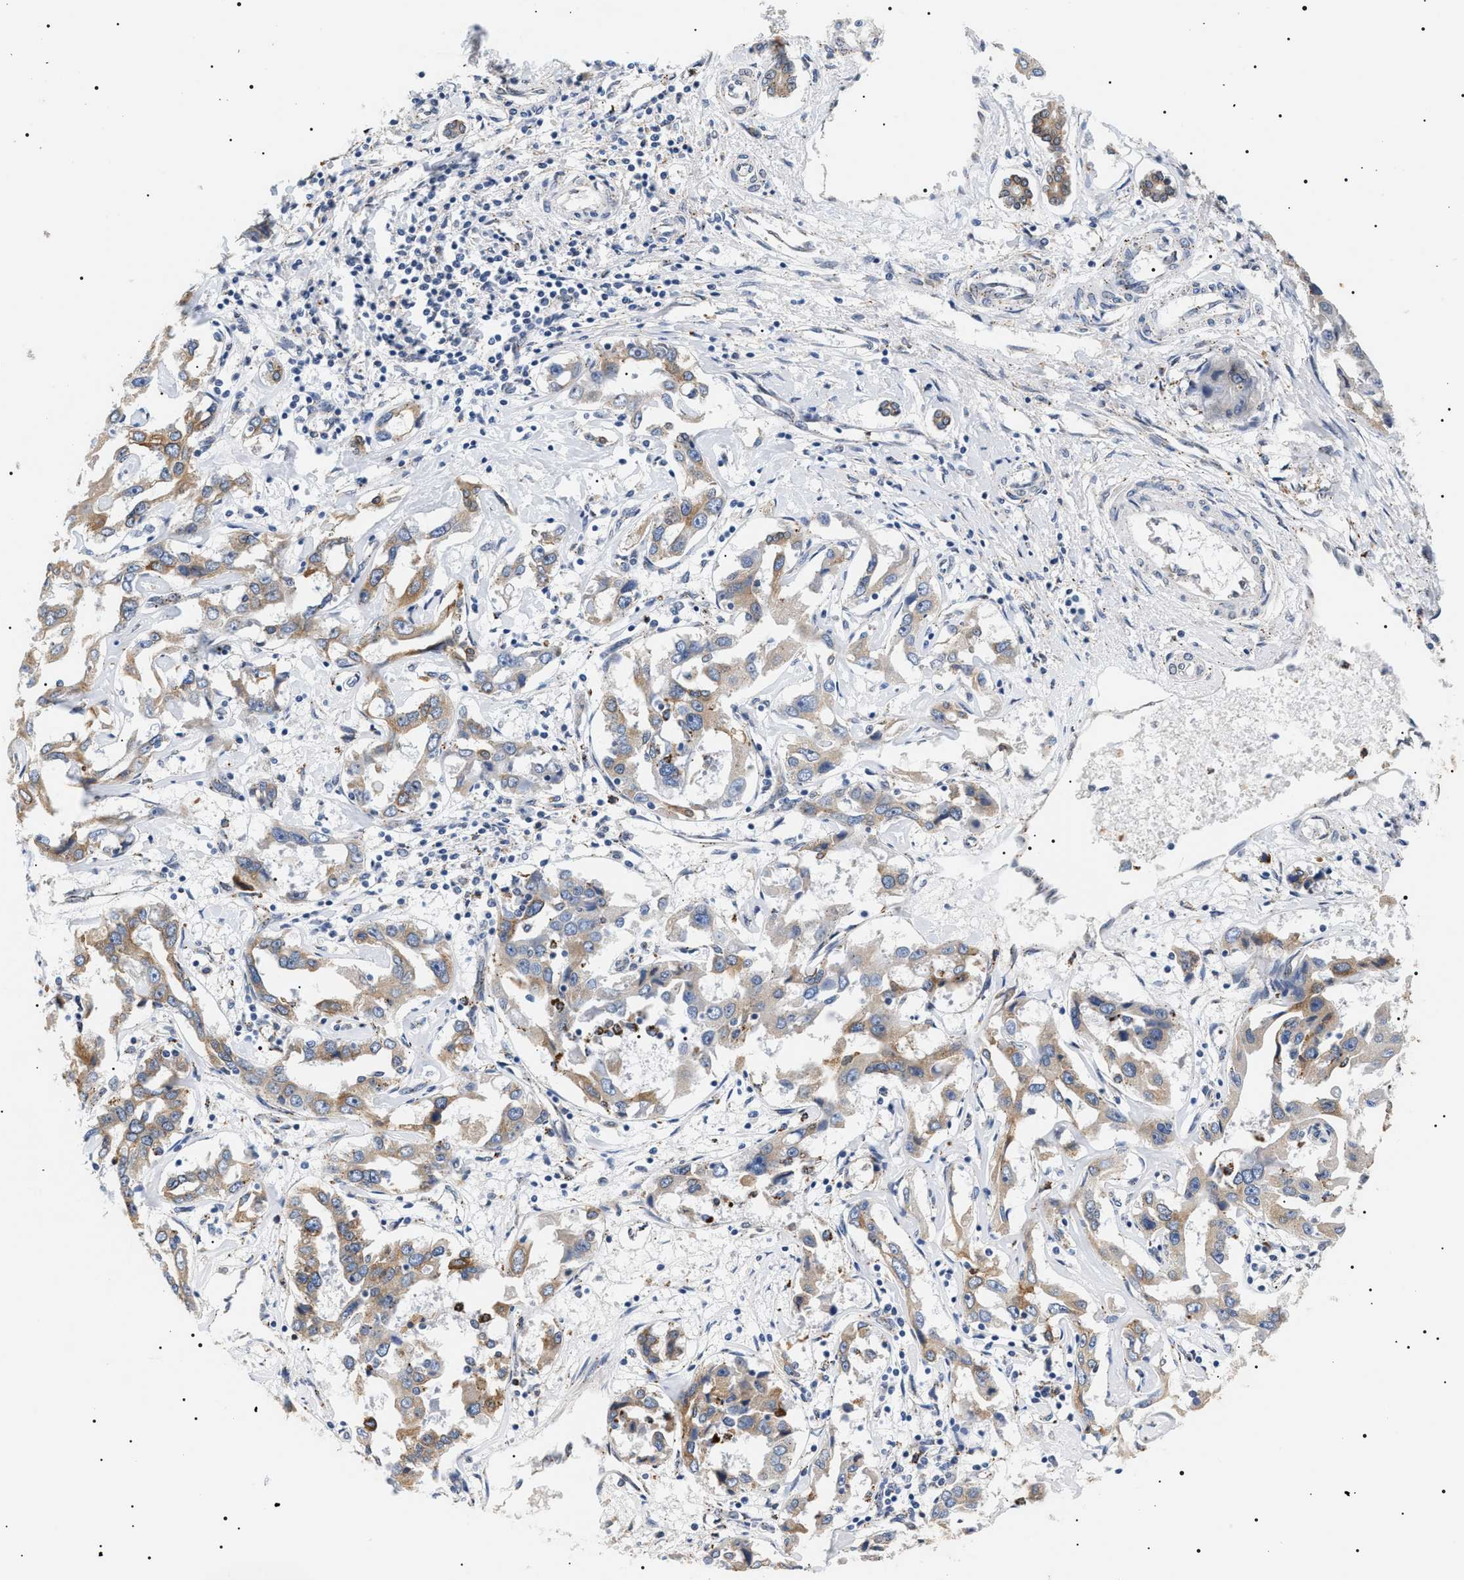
{"staining": {"intensity": "moderate", "quantity": ">75%", "location": "cytoplasmic/membranous"}, "tissue": "liver cancer", "cell_type": "Tumor cells", "image_type": "cancer", "snomed": [{"axis": "morphology", "description": "Cholangiocarcinoma"}, {"axis": "topography", "description": "Liver"}], "caption": "Liver cancer stained with IHC displays moderate cytoplasmic/membranous positivity in about >75% of tumor cells.", "gene": "HSD17B11", "patient": {"sex": "male", "age": 59}}